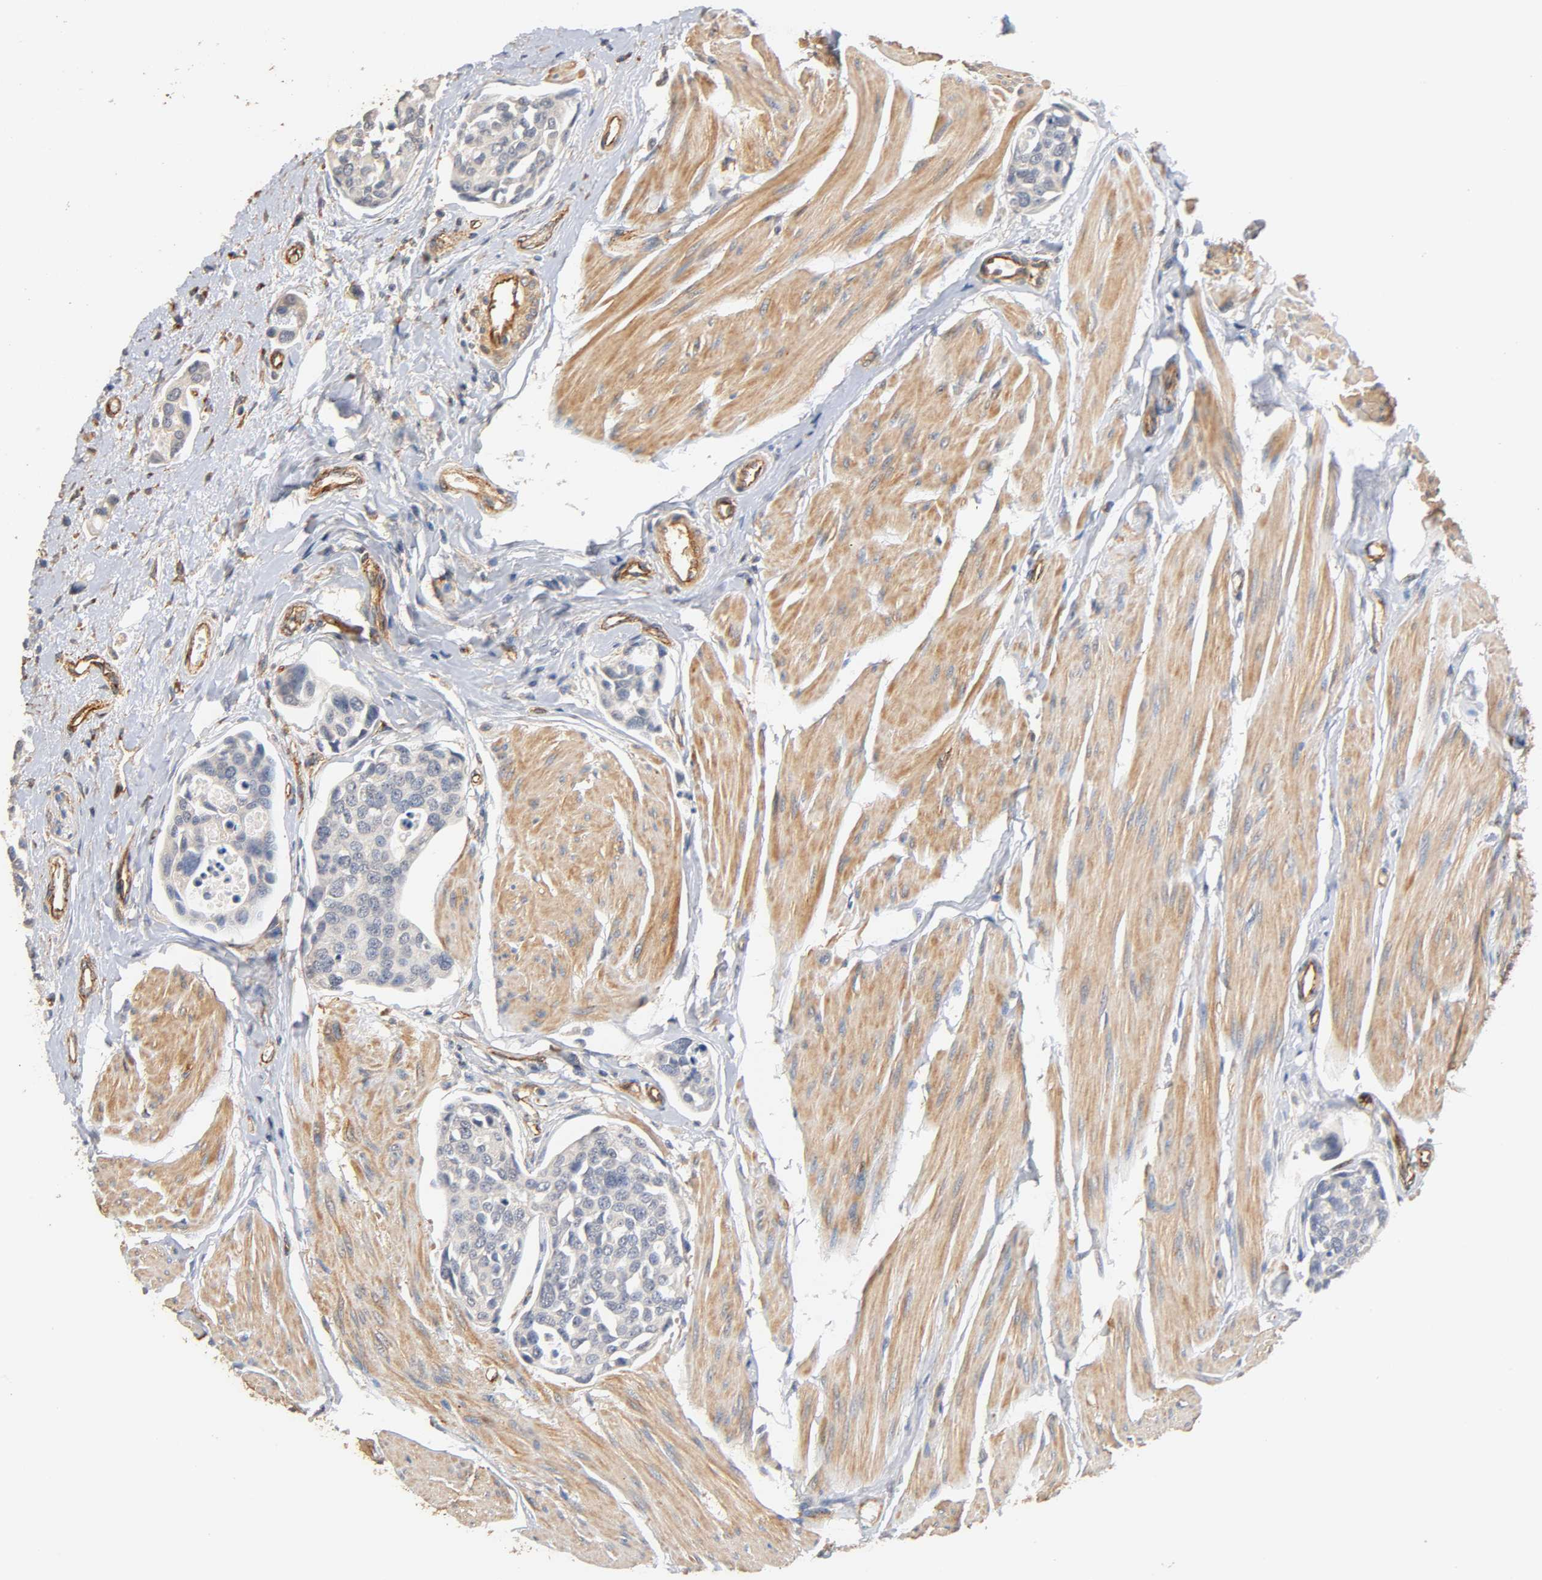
{"staining": {"intensity": "negative", "quantity": "none", "location": "none"}, "tissue": "urothelial cancer", "cell_type": "Tumor cells", "image_type": "cancer", "snomed": [{"axis": "morphology", "description": "Urothelial carcinoma, High grade"}, {"axis": "topography", "description": "Urinary bladder"}], "caption": "IHC image of neoplastic tissue: human urothelial cancer stained with DAB (3,3'-diaminobenzidine) demonstrates no significant protein positivity in tumor cells.", "gene": "IFITM3", "patient": {"sex": "male", "age": 78}}